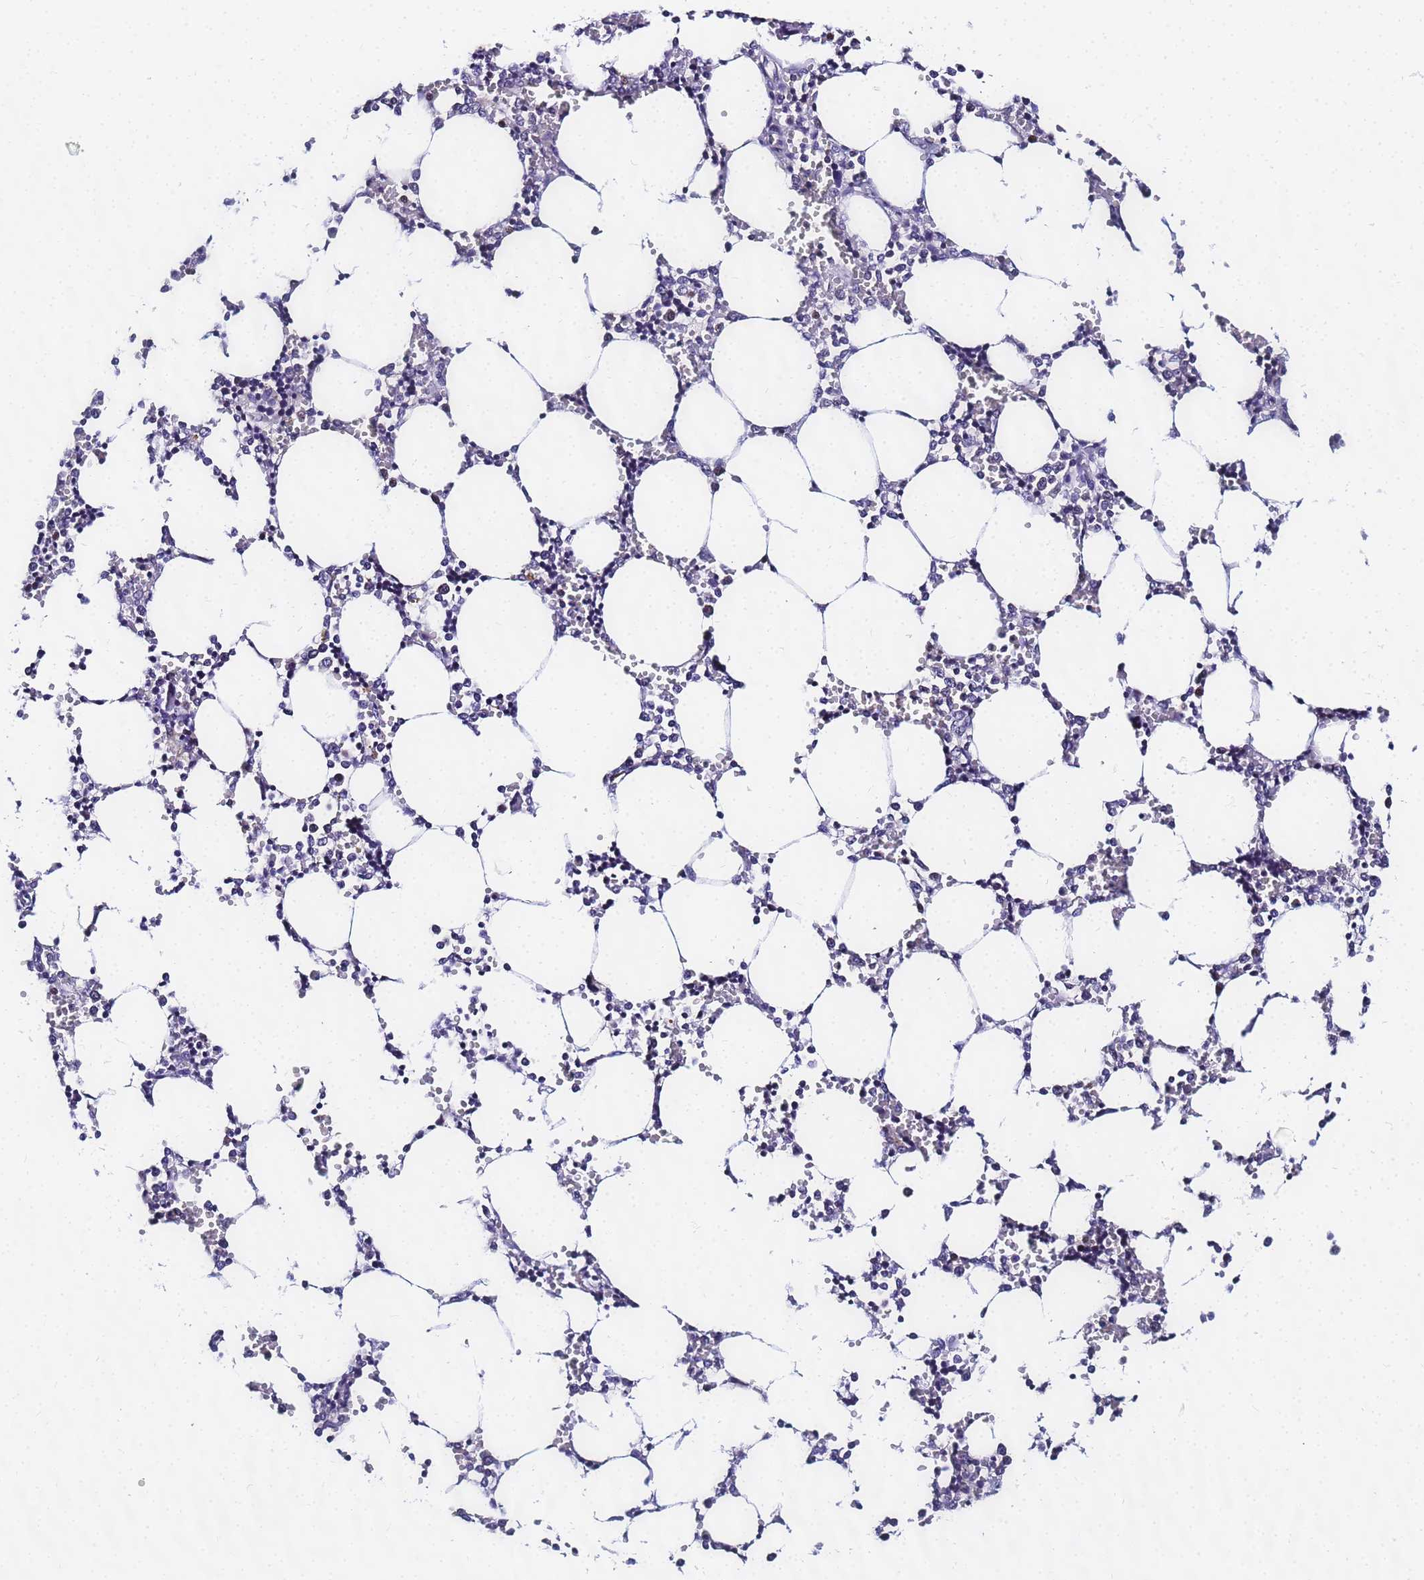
{"staining": {"intensity": "negative", "quantity": "none", "location": "none"}, "tissue": "bone marrow", "cell_type": "Hematopoietic cells", "image_type": "normal", "snomed": [{"axis": "morphology", "description": "Normal tissue, NOS"}, {"axis": "topography", "description": "Bone marrow"}], "caption": "IHC image of unremarkable bone marrow stained for a protein (brown), which demonstrates no staining in hematopoietic cells. (Brightfield microscopy of DAB (3,3'-diaminobenzidine) immunohistochemistry (IHC) at high magnification).", "gene": "CKMT1A", "patient": {"sex": "male", "age": 64}}